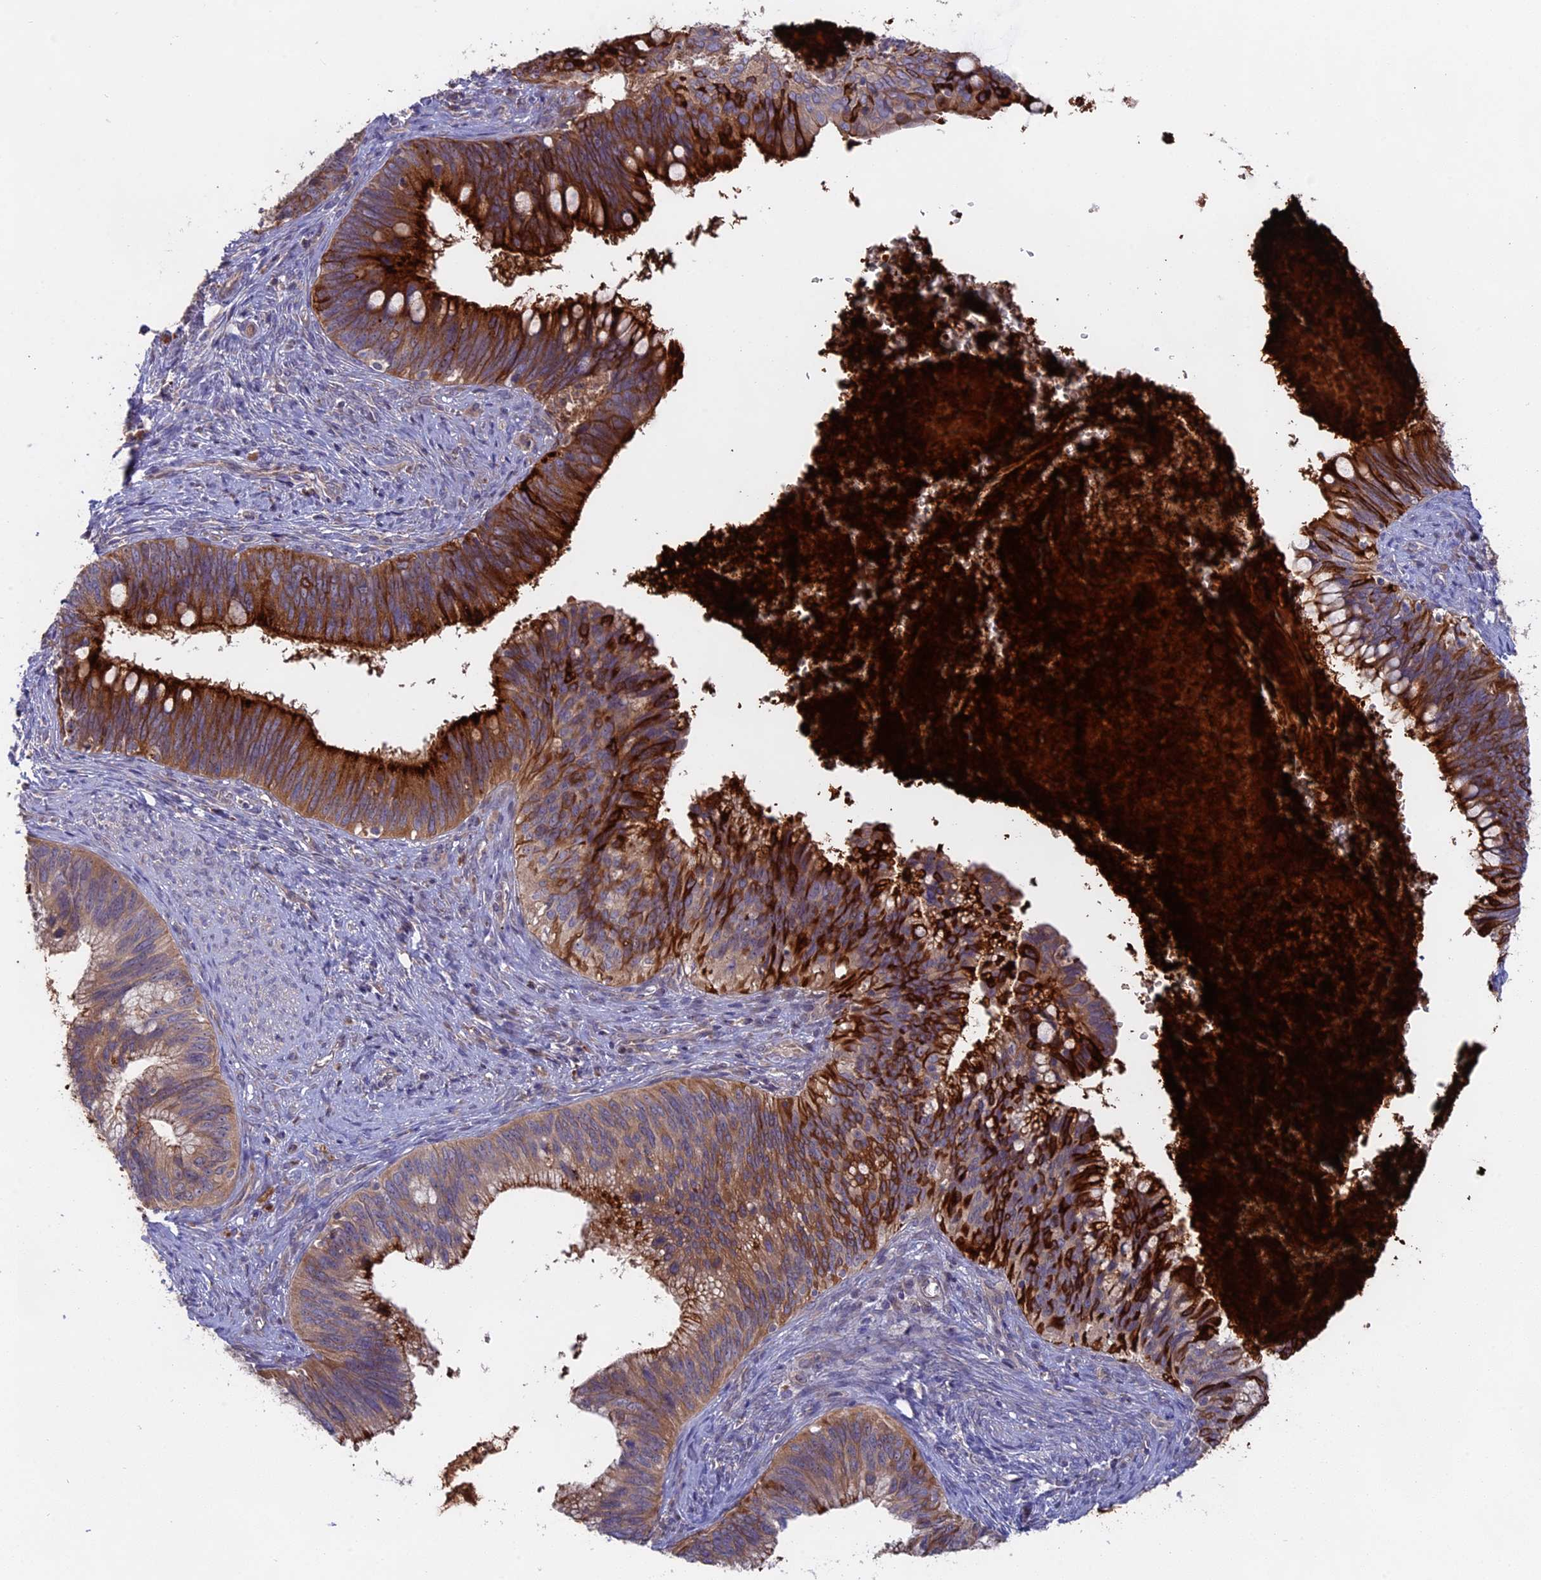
{"staining": {"intensity": "strong", "quantity": "25%-75%", "location": "cytoplasmic/membranous"}, "tissue": "cervical cancer", "cell_type": "Tumor cells", "image_type": "cancer", "snomed": [{"axis": "morphology", "description": "Adenocarcinoma, NOS"}, {"axis": "topography", "description": "Cervix"}], "caption": "Tumor cells show high levels of strong cytoplasmic/membranous staining in about 25%-75% of cells in cervical adenocarcinoma.", "gene": "TENT4B", "patient": {"sex": "female", "age": 42}}